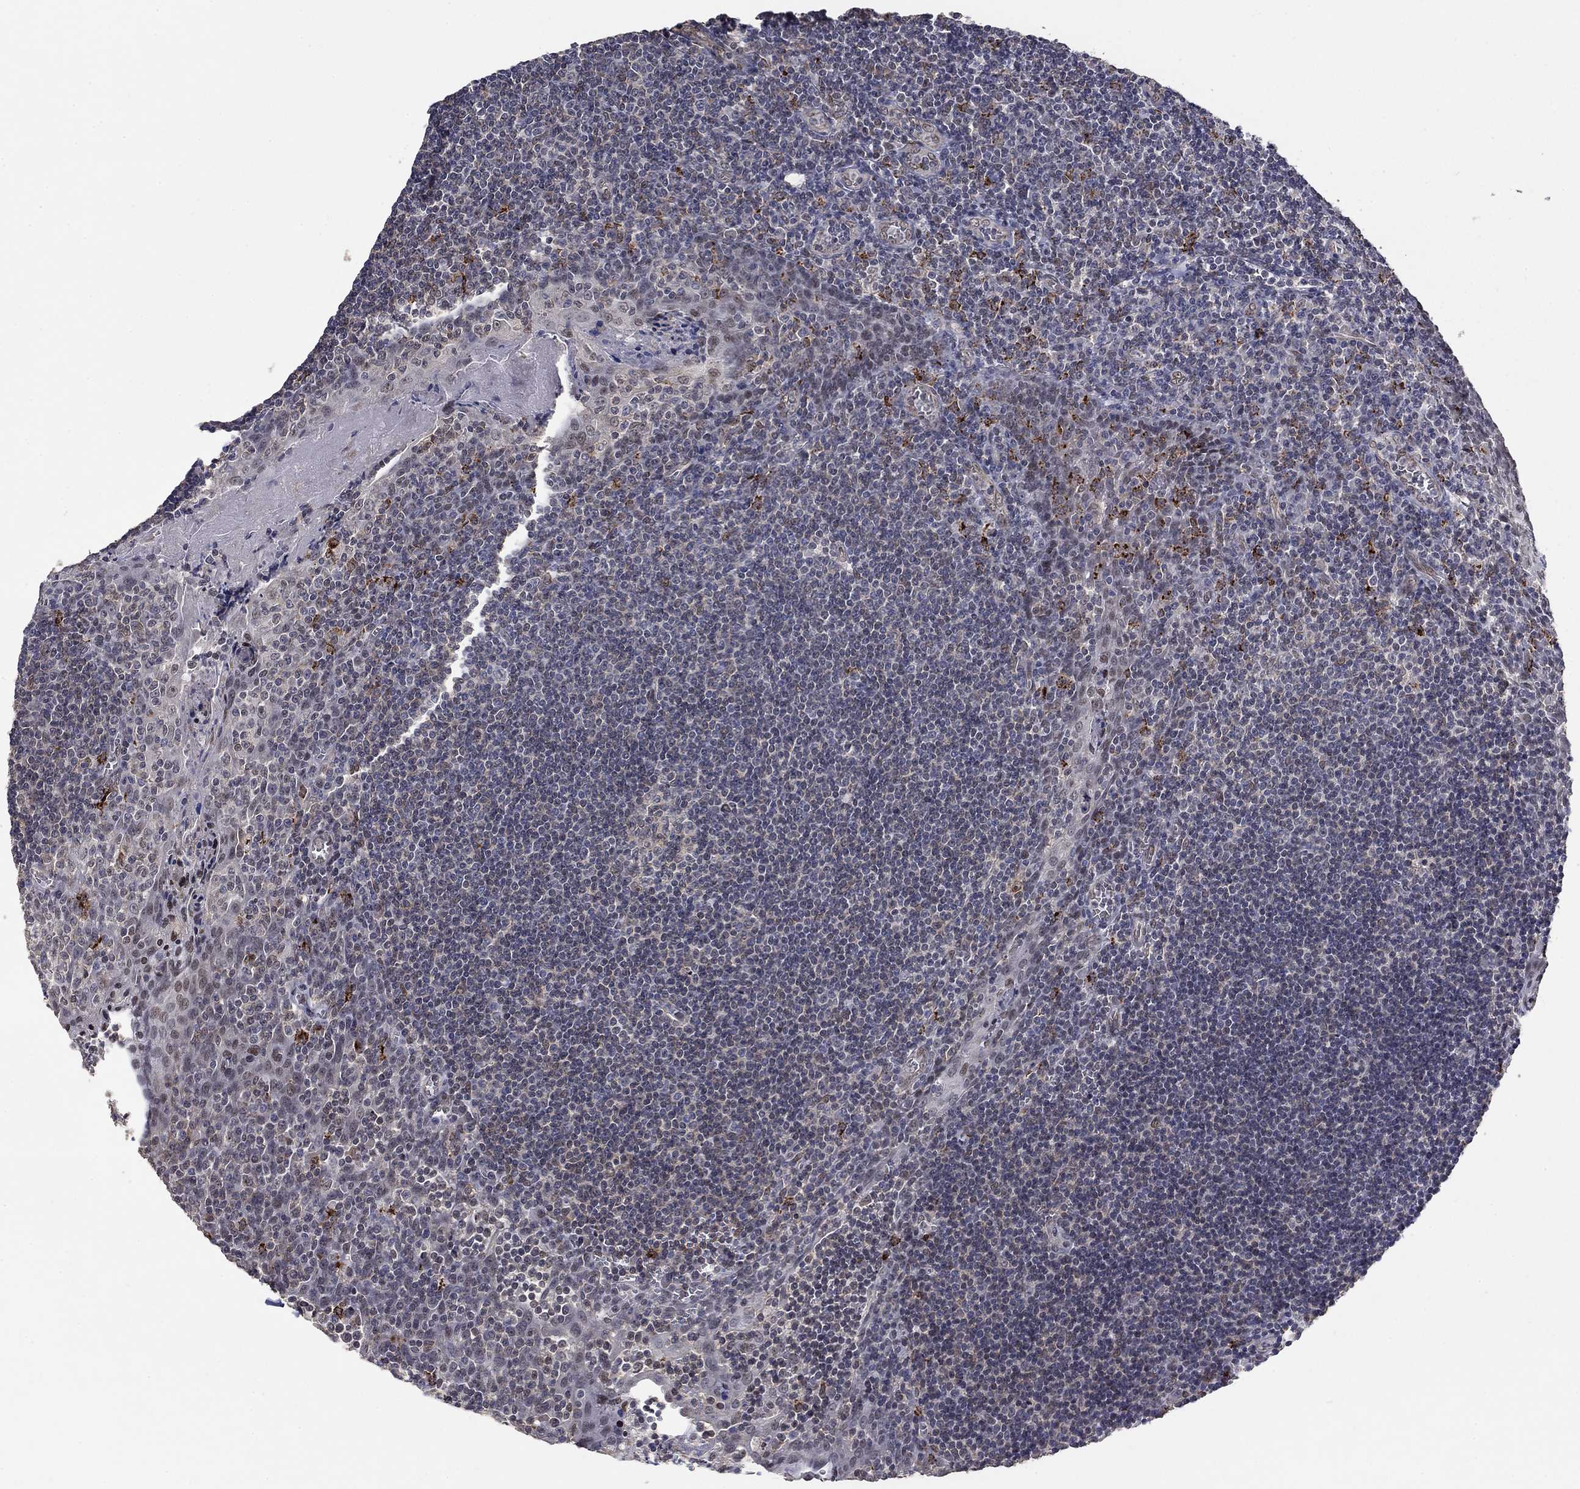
{"staining": {"intensity": "moderate", "quantity": "<25%", "location": "cytoplasmic/membranous"}, "tissue": "tonsil", "cell_type": "Germinal center cells", "image_type": "normal", "snomed": [{"axis": "morphology", "description": "Normal tissue, NOS"}, {"axis": "morphology", "description": "Inflammation, NOS"}, {"axis": "topography", "description": "Tonsil"}], "caption": "Immunohistochemistry of unremarkable human tonsil reveals low levels of moderate cytoplasmic/membranous positivity in about <25% of germinal center cells.", "gene": "GRIA3", "patient": {"sex": "female", "age": 31}}